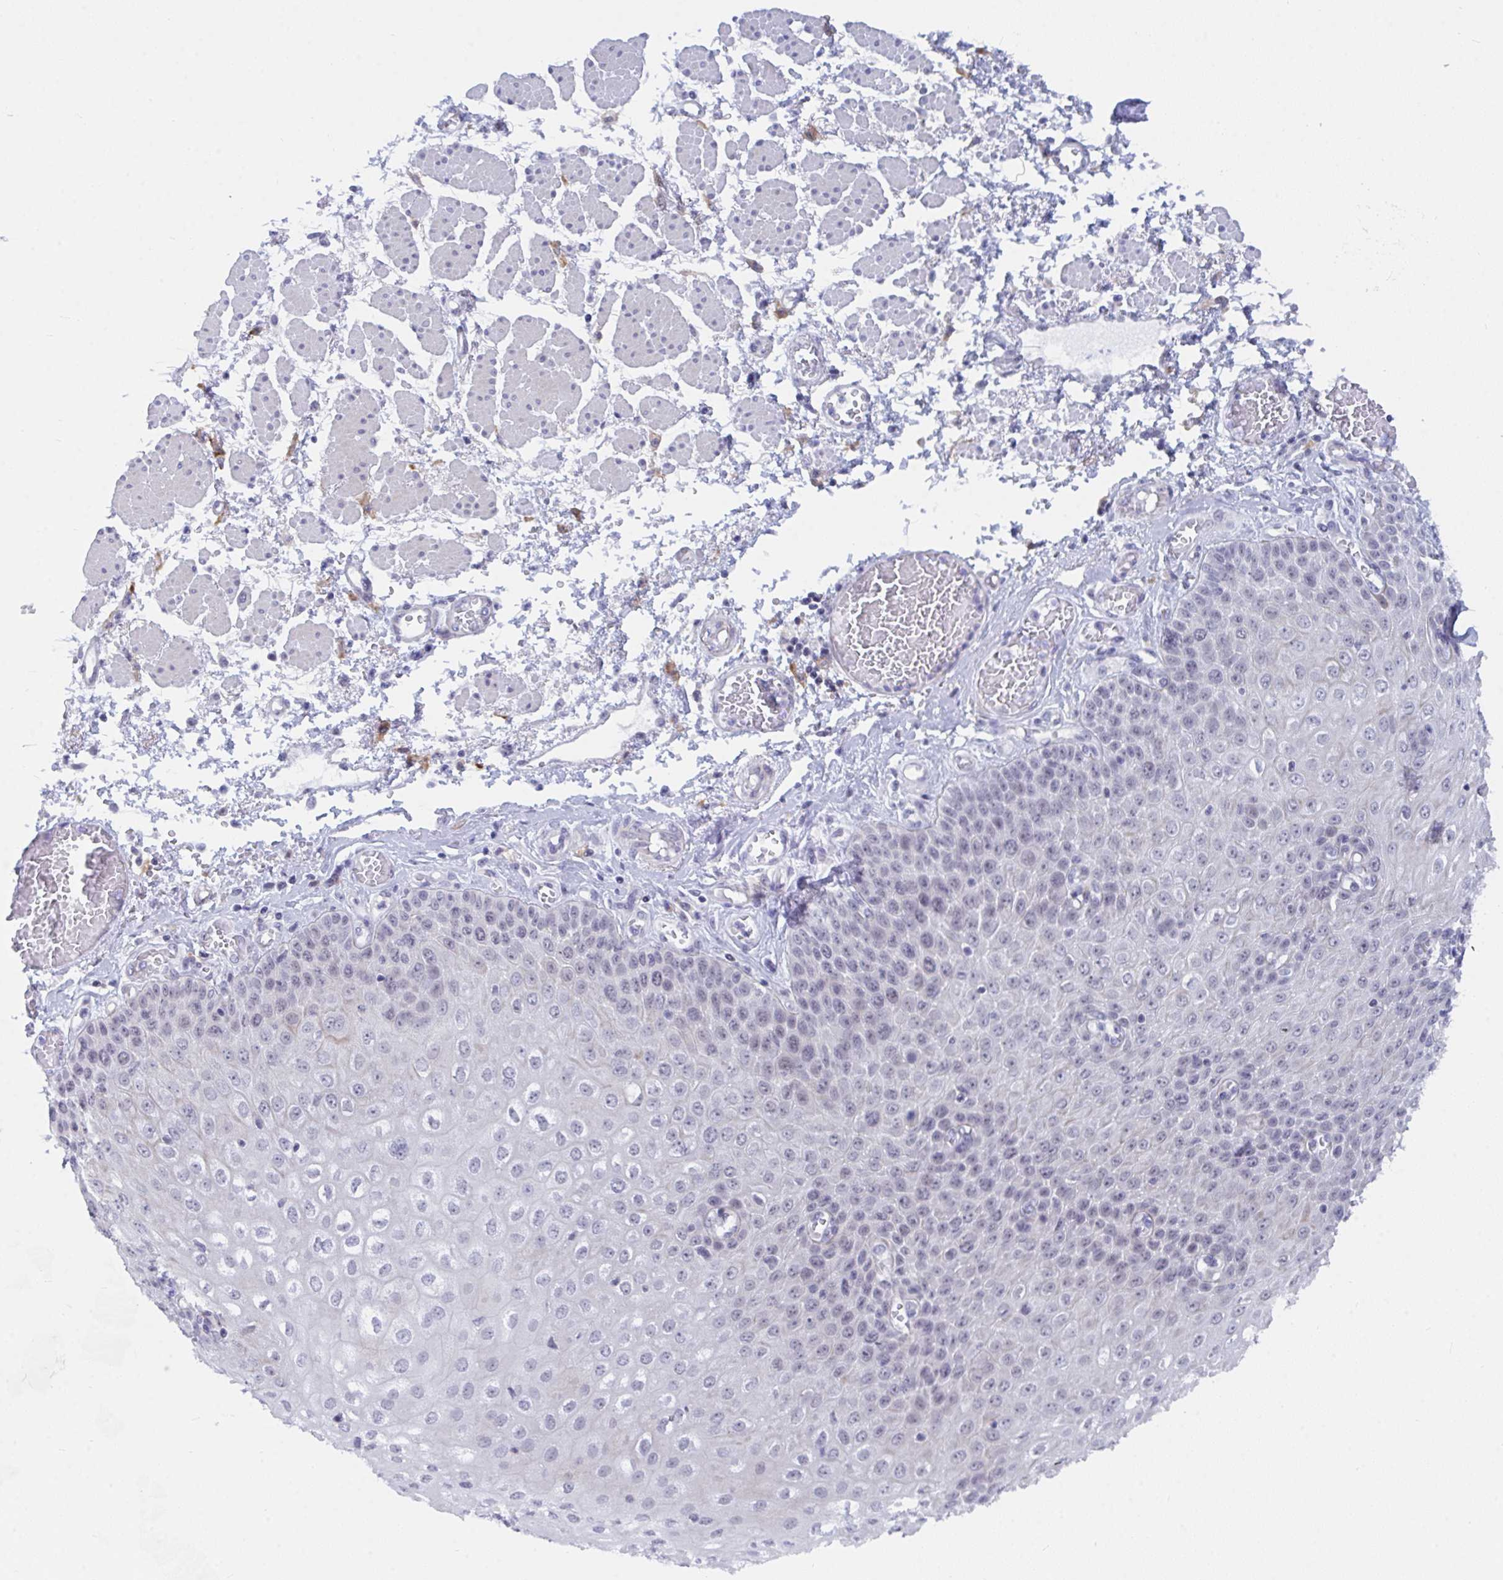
{"staining": {"intensity": "weak", "quantity": "25%-75%", "location": "cytoplasmic/membranous,nuclear"}, "tissue": "esophagus", "cell_type": "Squamous epithelial cells", "image_type": "normal", "snomed": [{"axis": "morphology", "description": "Normal tissue, NOS"}, {"axis": "morphology", "description": "Adenocarcinoma, NOS"}, {"axis": "topography", "description": "Esophagus"}], "caption": "Immunohistochemistry micrograph of benign esophagus stained for a protein (brown), which demonstrates low levels of weak cytoplasmic/membranous,nuclear staining in approximately 25%-75% of squamous epithelial cells.", "gene": "DAOA", "patient": {"sex": "male", "age": 81}}